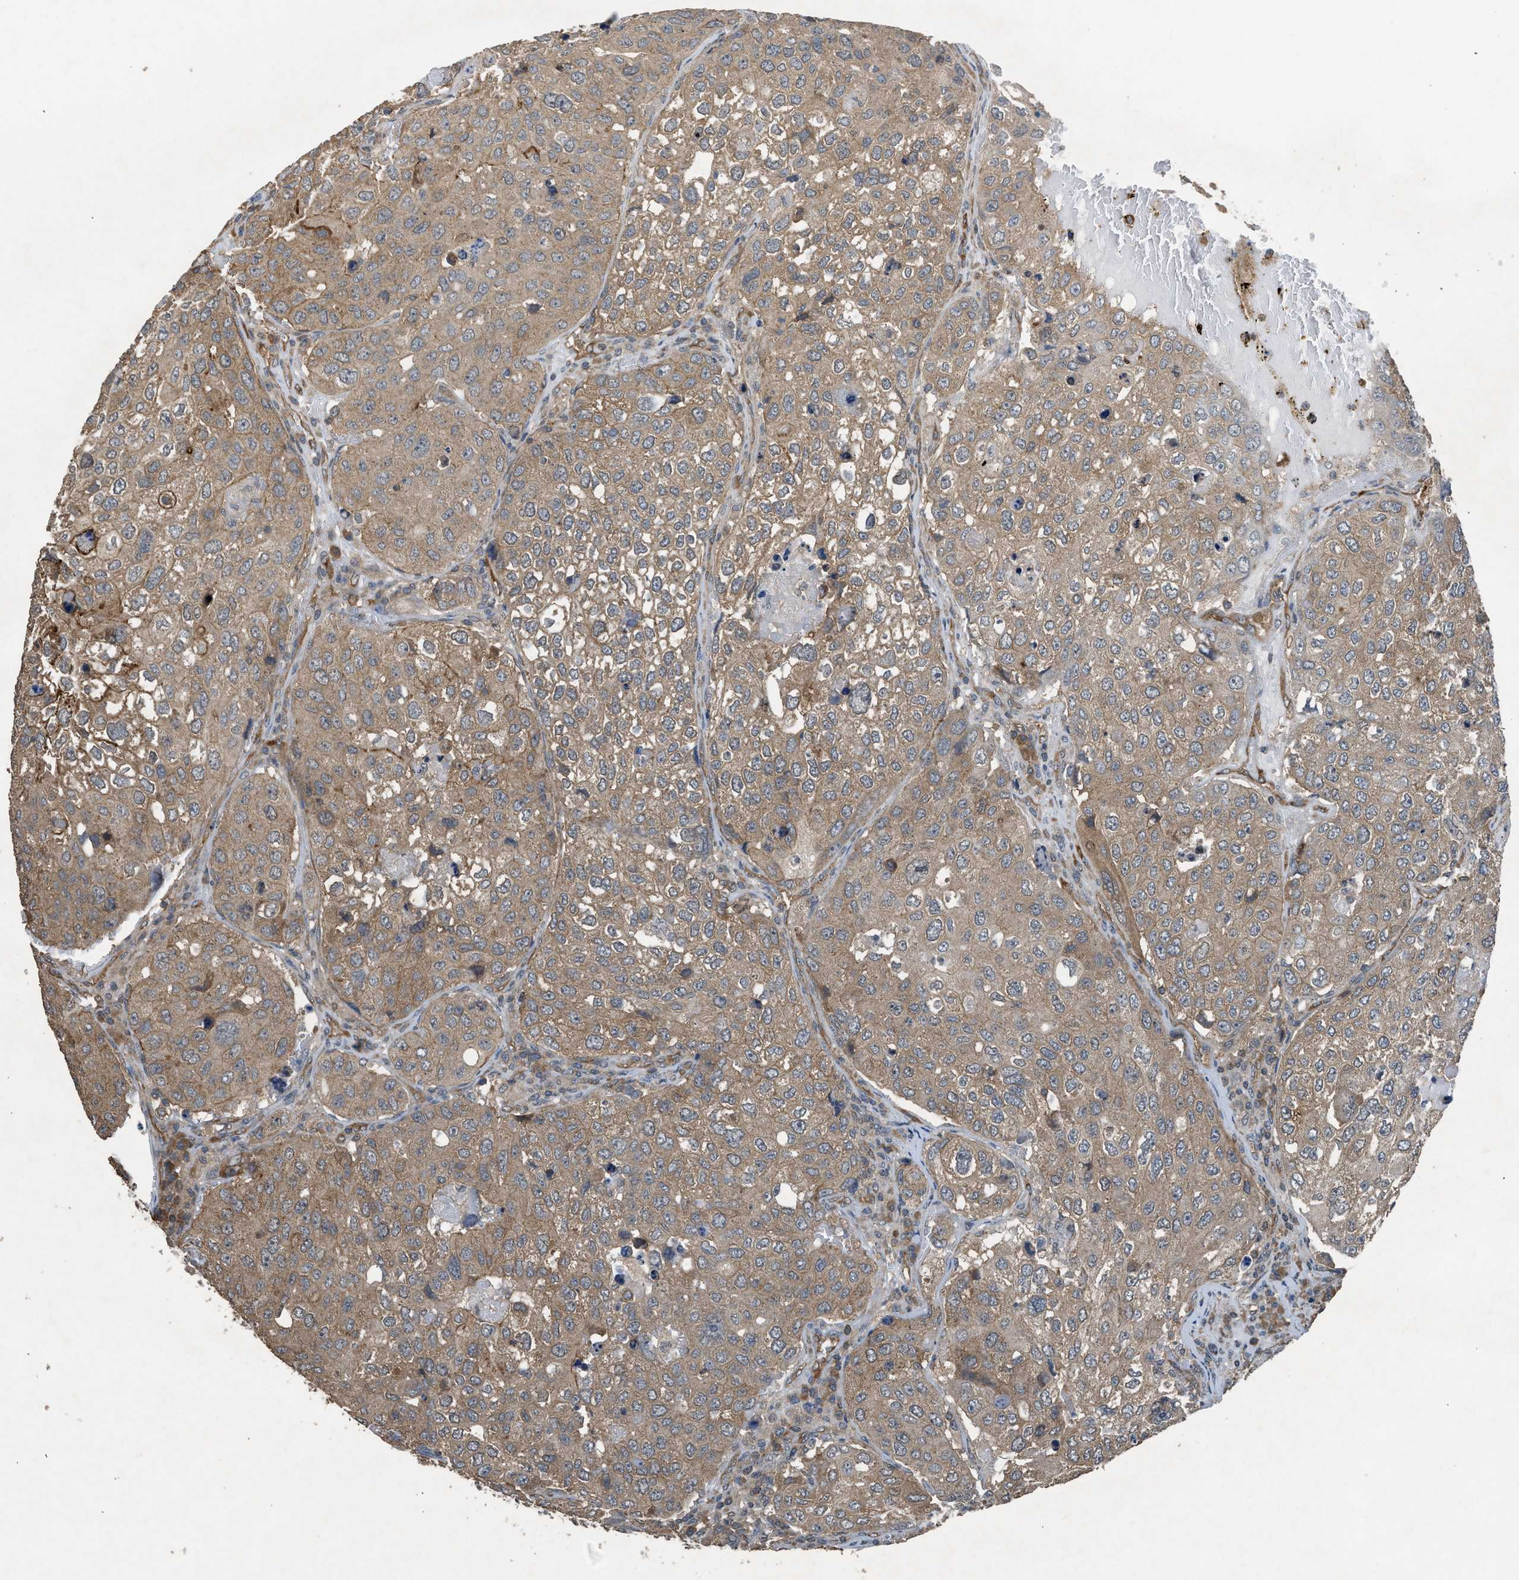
{"staining": {"intensity": "weak", "quantity": ">75%", "location": "cytoplasmic/membranous"}, "tissue": "urothelial cancer", "cell_type": "Tumor cells", "image_type": "cancer", "snomed": [{"axis": "morphology", "description": "Urothelial carcinoma, High grade"}, {"axis": "topography", "description": "Lymph node"}, {"axis": "topography", "description": "Urinary bladder"}], "caption": "Weak cytoplasmic/membranous staining is seen in approximately >75% of tumor cells in urothelial cancer. (brown staining indicates protein expression, while blue staining denotes nuclei).", "gene": "HIP1R", "patient": {"sex": "male", "age": 51}}